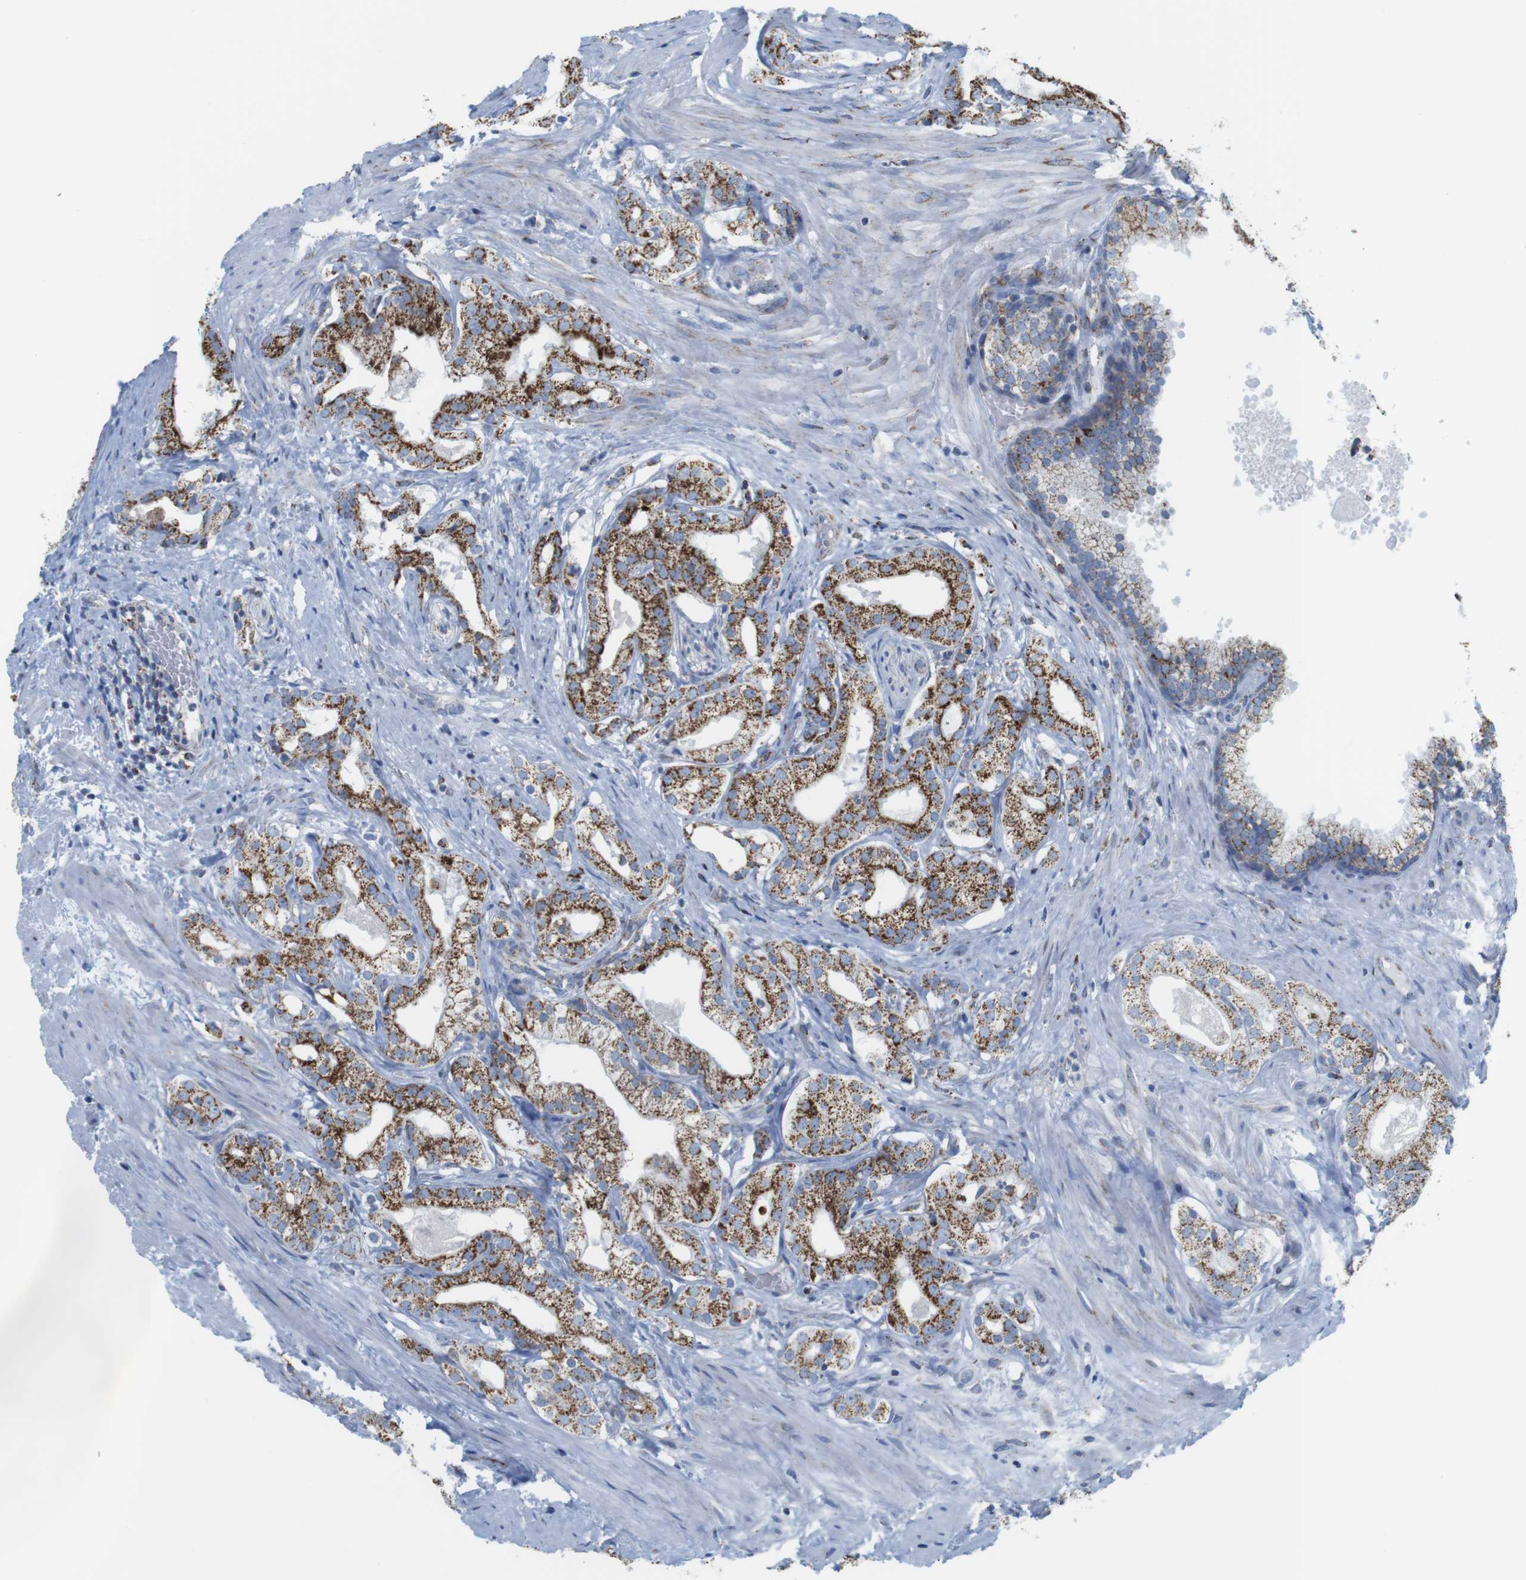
{"staining": {"intensity": "moderate", "quantity": ">75%", "location": "cytoplasmic/membranous"}, "tissue": "prostate cancer", "cell_type": "Tumor cells", "image_type": "cancer", "snomed": [{"axis": "morphology", "description": "Adenocarcinoma, Low grade"}, {"axis": "topography", "description": "Prostate"}], "caption": "Brown immunohistochemical staining in human adenocarcinoma (low-grade) (prostate) demonstrates moderate cytoplasmic/membranous staining in approximately >75% of tumor cells.", "gene": "ATP5PO", "patient": {"sex": "male", "age": 59}}